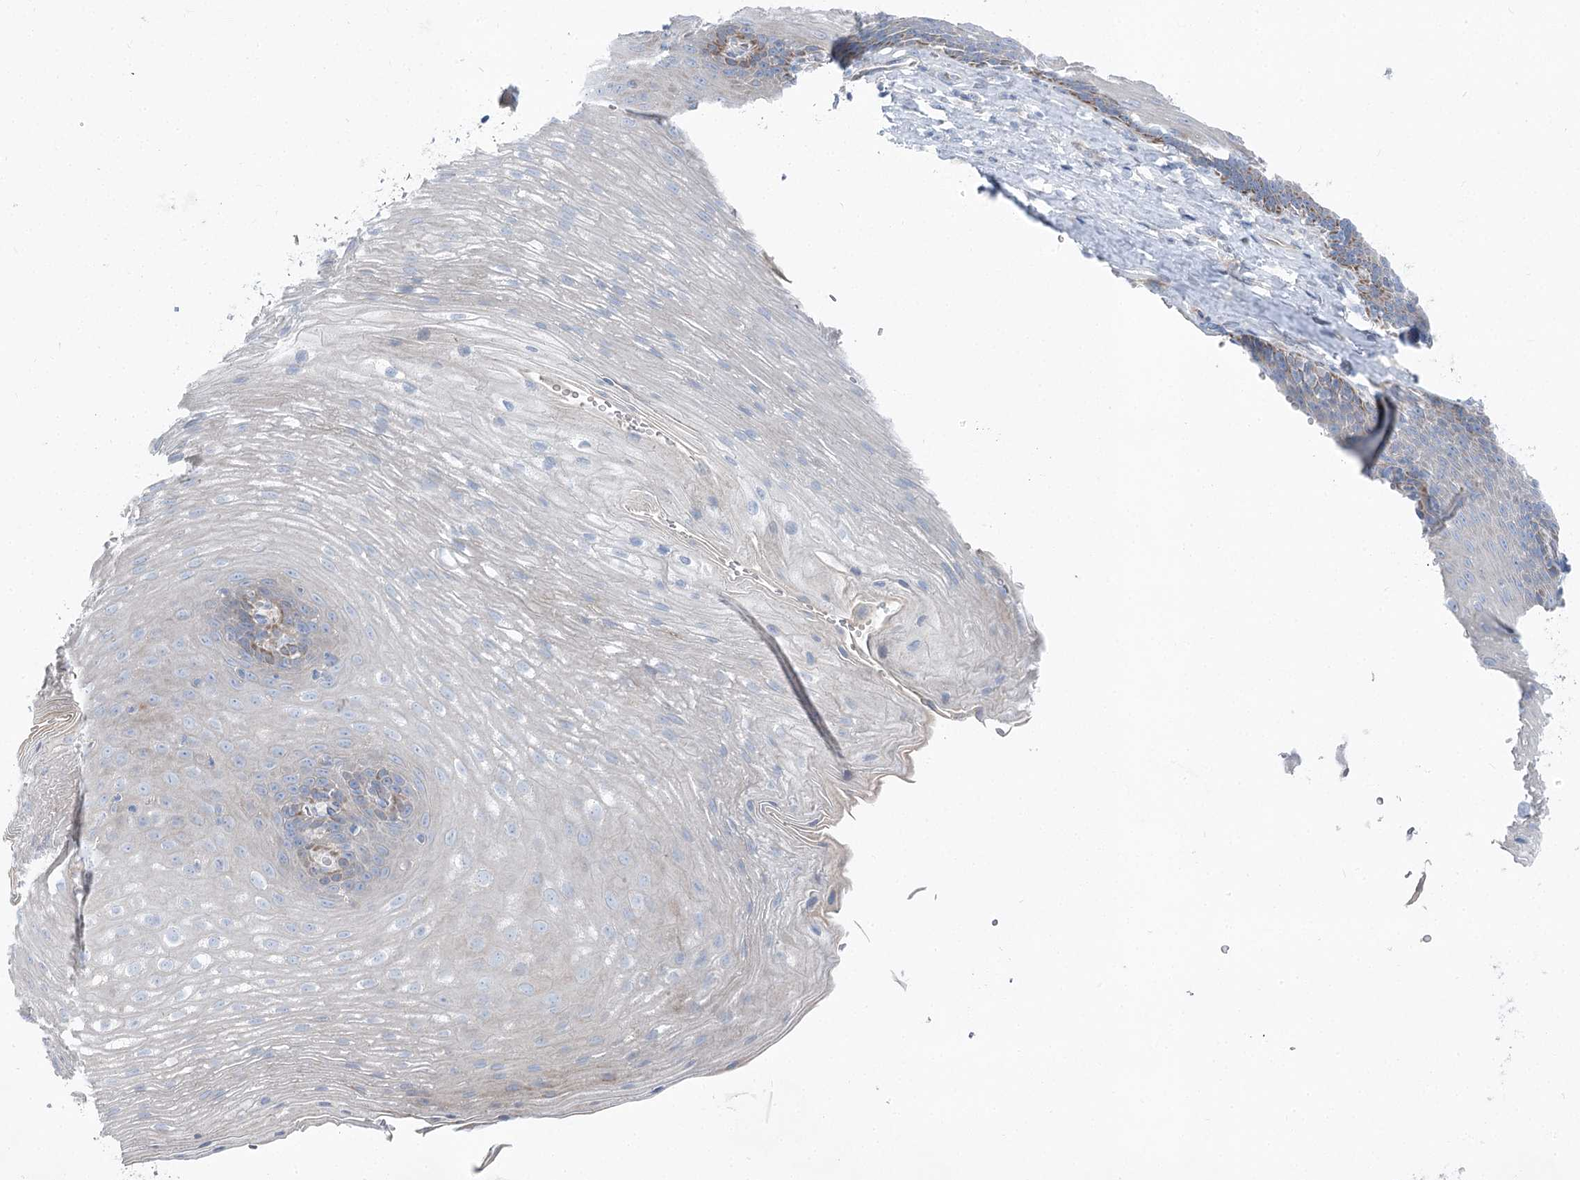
{"staining": {"intensity": "negative", "quantity": "none", "location": "none"}, "tissue": "esophagus", "cell_type": "Squamous epithelial cells", "image_type": "normal", "snomed": [{"axis": "morphology", "description": "Normal tissue, NOS"}, {"axis": "topography", "description": "Esophagus"}], "caption": "DAB immunohistochemical staining of benign esophagus reveals no significant staining in squamous epithelial cells.", "gene": "POGLUT1", "patient": {"sex": "female", "age": 66}}